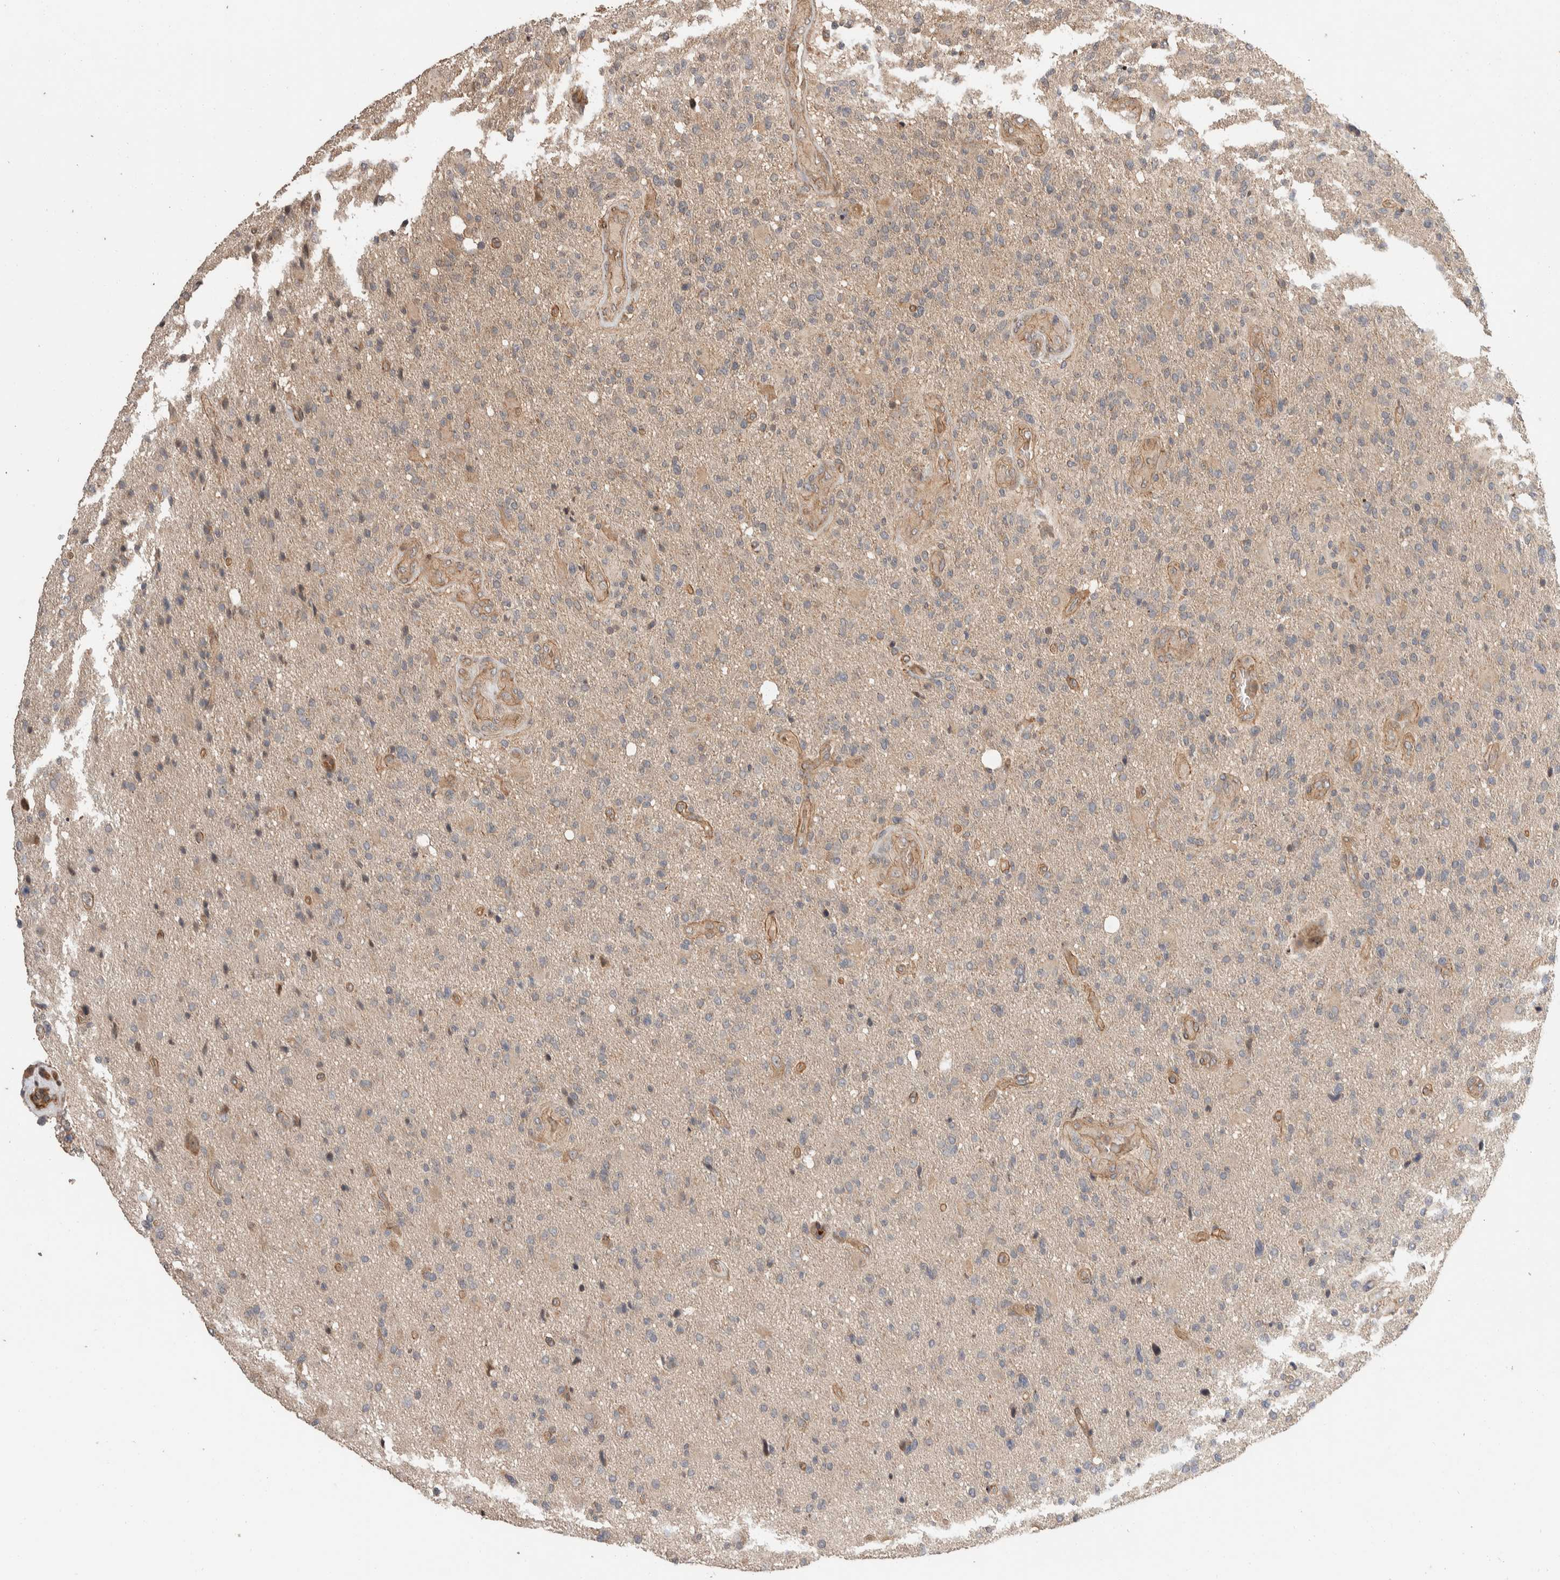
{"staining": {"intensity": "weak", "quantity": "25%-75%", "location": "cytoplasmic/membranous"}, "tissue": "glioma", "cell_type": "Tumor cells", "image_type": "cancer", "snomed": [{"axis": "morphology", "description": "Glioma, malignant, High grade"}, {"axis": "topography", "description": "Brain"}], "caption": "There is low levels of weak cytoplasmic/membranous expression in tumor cells of malignant glioma (high-grade), as demonstrated by immunohistochemical staining (brown color).", "gene": "ERC1", "patient": {"sex": "male", "age": 72}}